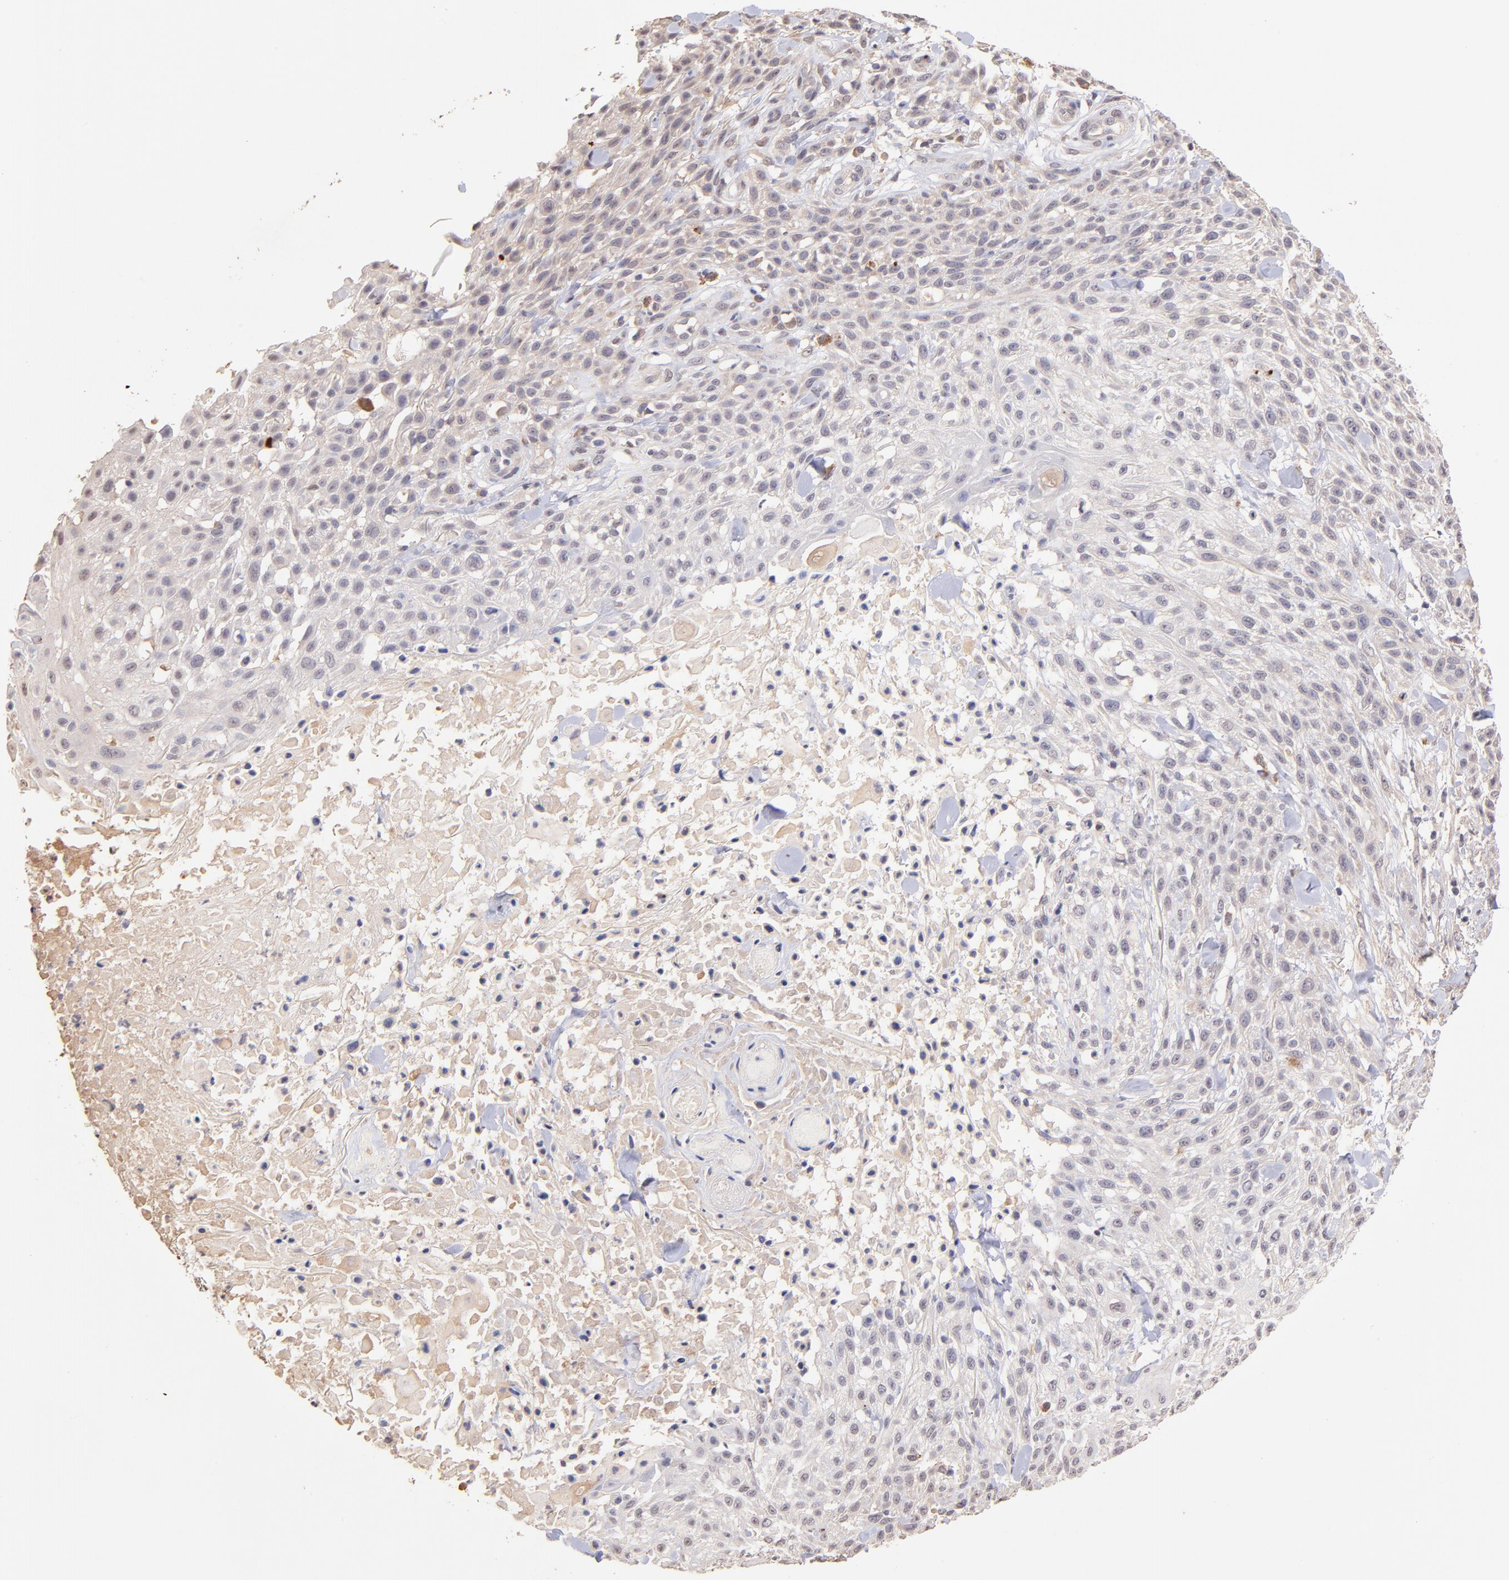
{"staining": {"intensity": "negative", "quantity": "none", "location": "none"}, "tissue": "skin cancer", "cell_type": "Tumor cells", "image_type": "cancer", "snomed": [{"axis": "morphology", "description": "Squamous cell carcinoma, NOS"}, {"axis": "topography", "description": "Skin"}], "caption": "Human skin squamous cell carcinoma stained for a protein using immunohistochemistry exhibits no positivity in tumor cells.", "gene": "RNASEL", "patient": {"sex": "female", "age": 42}}